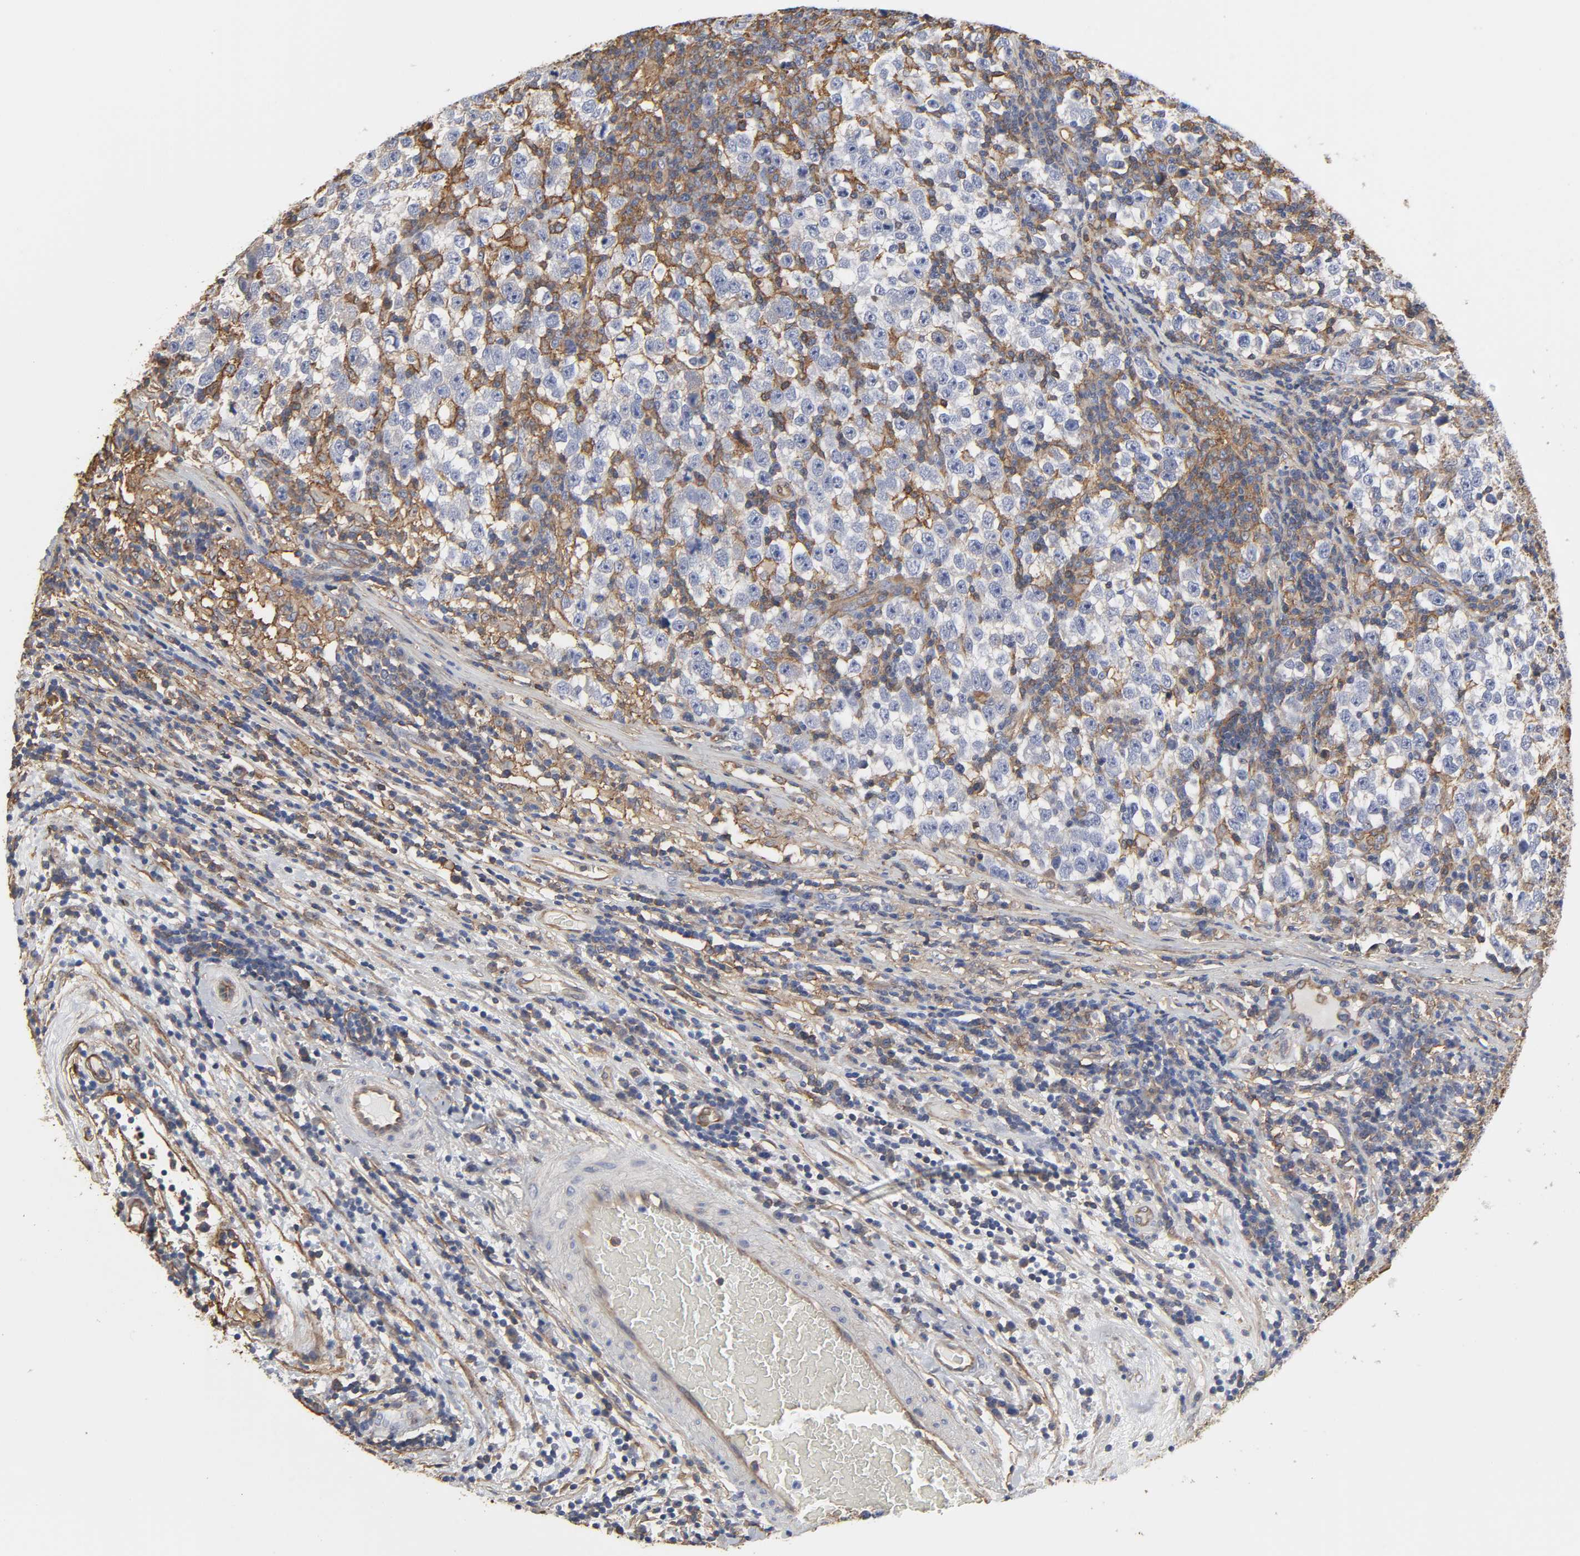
{"staining": {"intensity": "weak", "quantity": "<25%", "location": "cytoplasmic/membranous"}, "tissue": "testis cancer", "cell_type": "Tumor cells", "image_type": "cancer", "snomed": [{"axis": "morphology", "description": "Seminoma, NOS"}, {"axis": "topography", "description": "Testis"}], "caption": "Micrograph shows no protein expression in tumor cells of testis cancer (seminoma) tissue.", "gene": "ANXA2", "patient": {"sex": "male", "age": 43}}